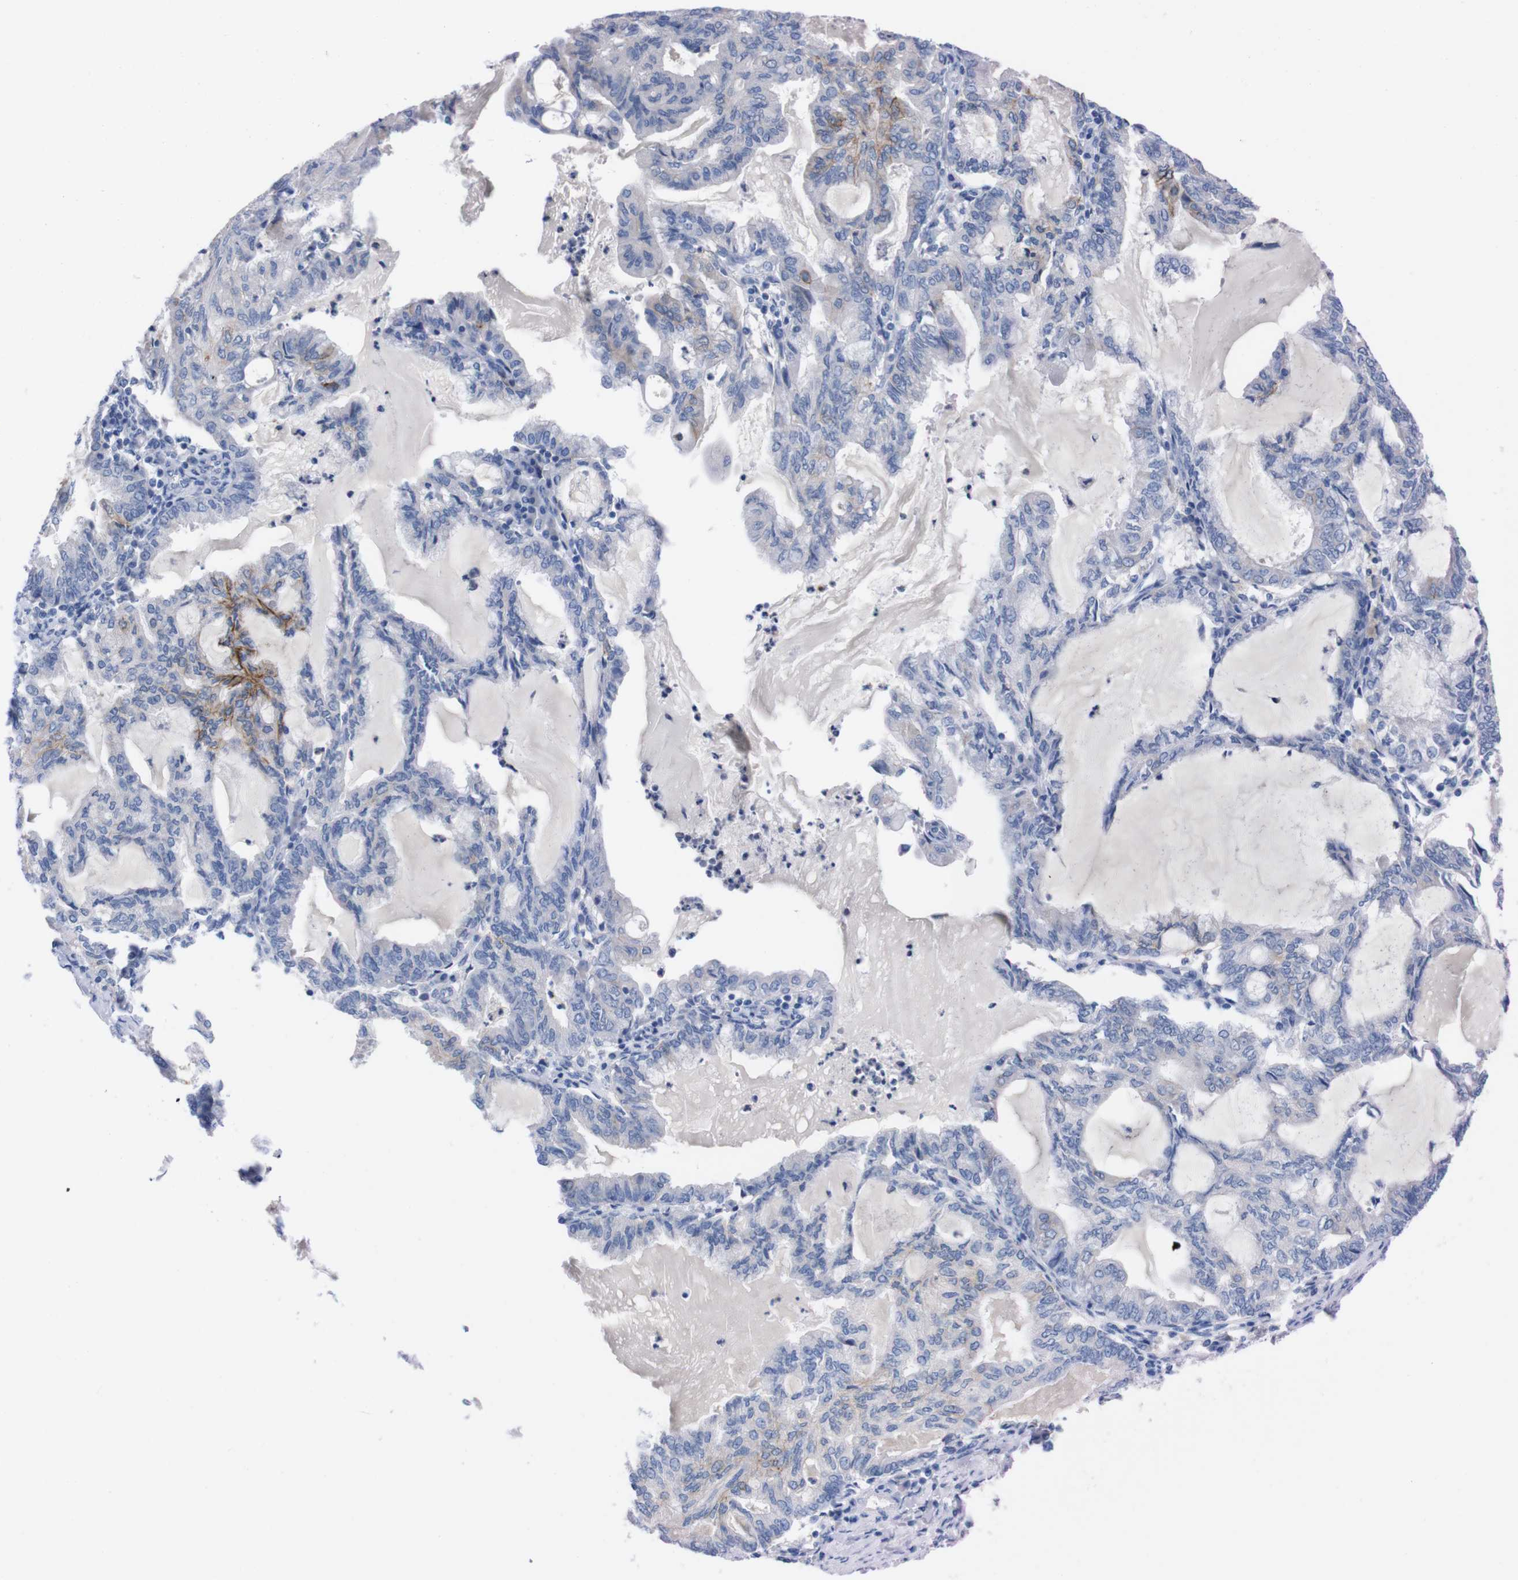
{"staining": {"intensity": "moderate", "quantity": "<25%", "location": "cytoplasmic/membranous"}, "tissue": "endometrial cancer", "cell_type": "Tumor cells", "image_type": "cancer", "snomed": [{"axis": "morphology", "description": "Adenocarcinoma, NOS"}, {"axis": "topography", "description": "Endometrium"}], "caption": "DAB (3,3'-diaminobenzidine) immunohistochemical staining of adenocarcinoma (endometrial) reveals moderate cytoplasmic/membranous protein expression in about <25% of tumor cells. The protein is stained brown, and the nuclei are stained in blue (DAB (3,3'-diaminobenzidine) IHC with brightfield microscopy, high magnification).", "gene": "TMEM243", "patient": {"sex": "female", "age": 86}}